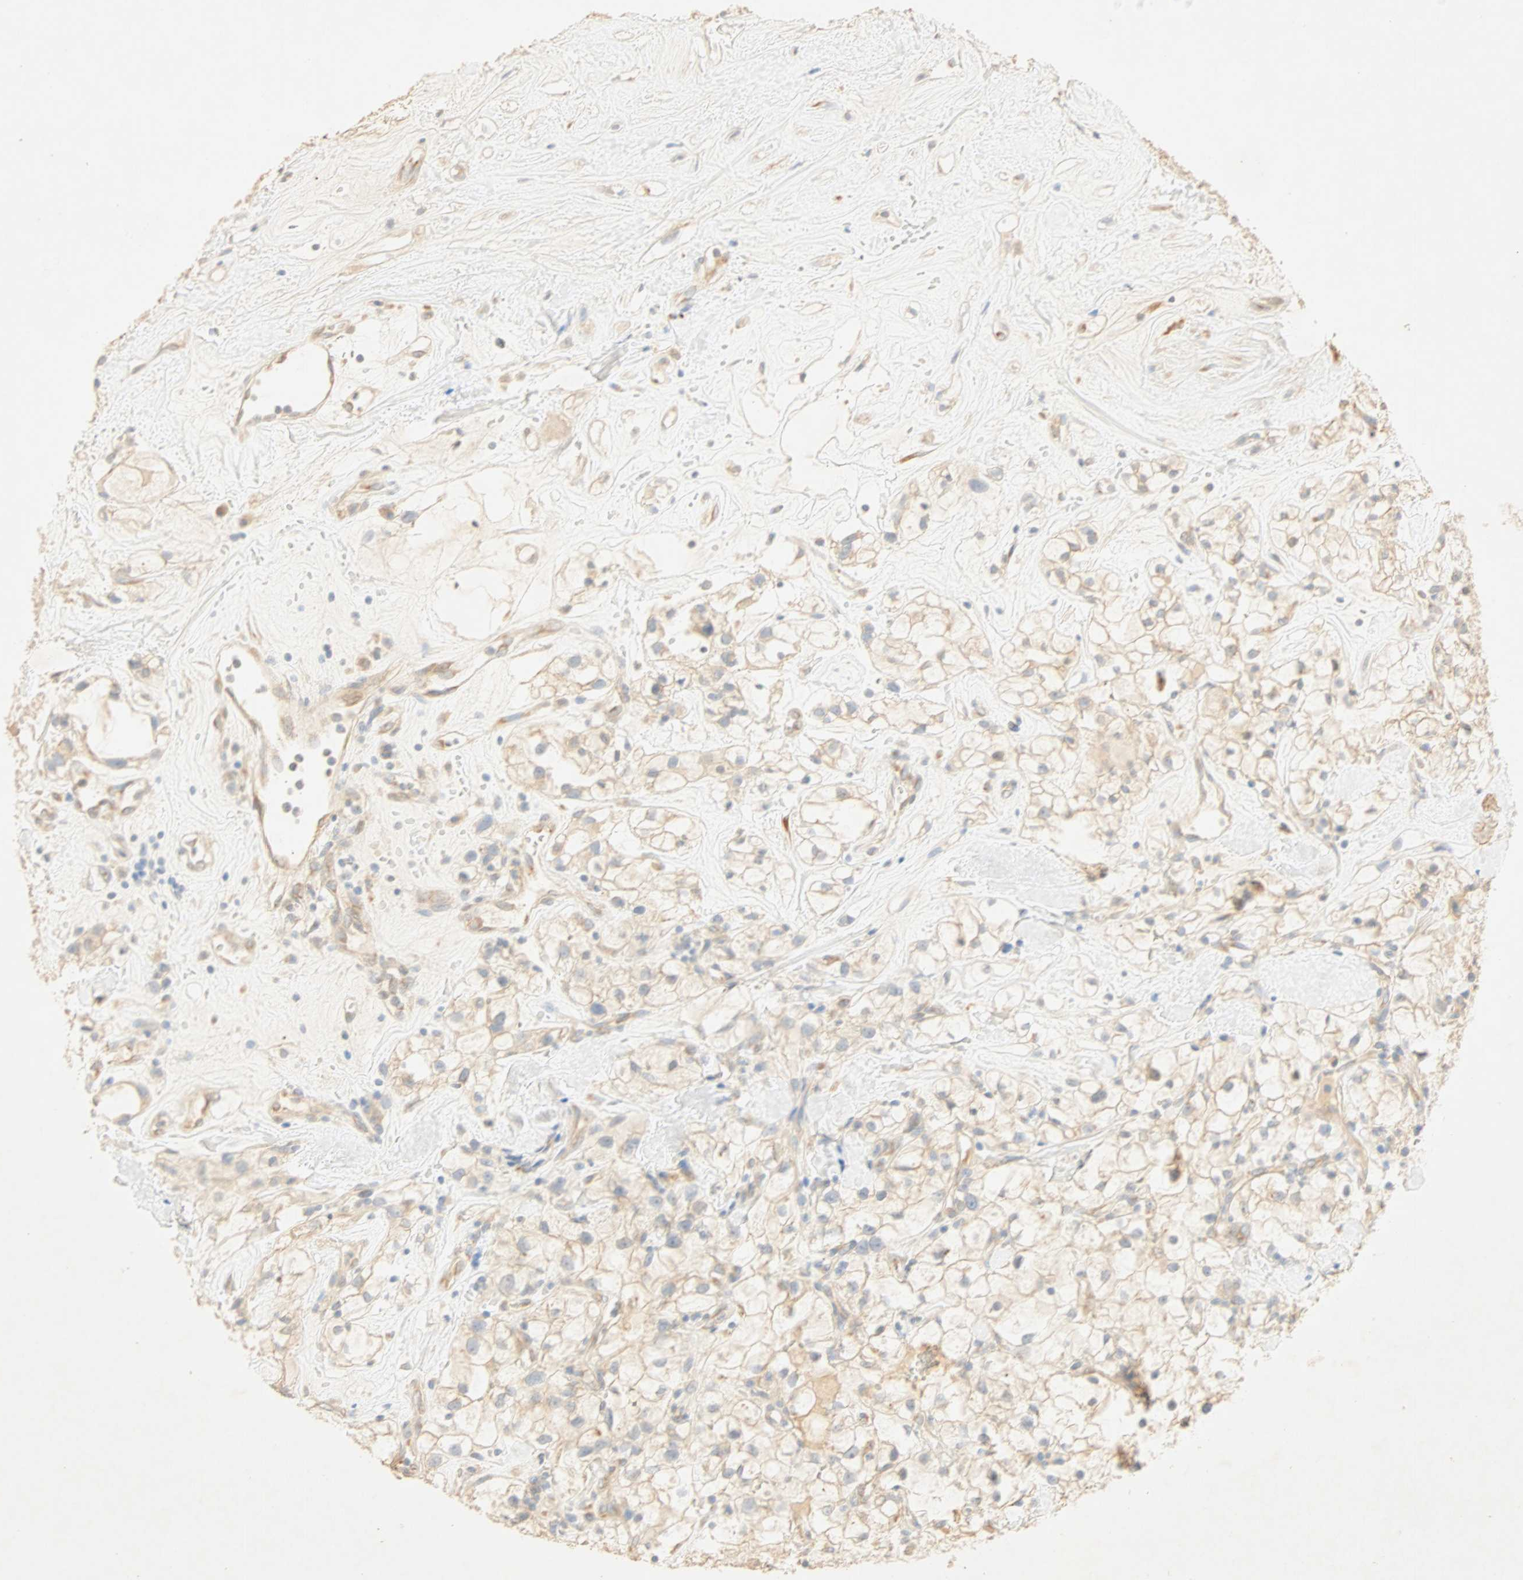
{"staining": {"intensity": "weak", "quantity": "25%-75%", "location": "cytoplasmic/membranous"}, "tissue": "renal cancer", "cell_type": "Tumor cells", "image_type": "cancer", "snomed": [{"axis": "morphology", "description": "Adenocarcinoma, NOS"}, {"axis": "topography", "description": "Kidney"}], "caption": "Immunohistochemical staining of human adenocarcinoma (renal) displays weak cytoplasmic/membranous protein expression in approximately 25%-75% of tumor cells.", "gene": "SELENBP1", "patient": {"sex": "female", "age": 60}}